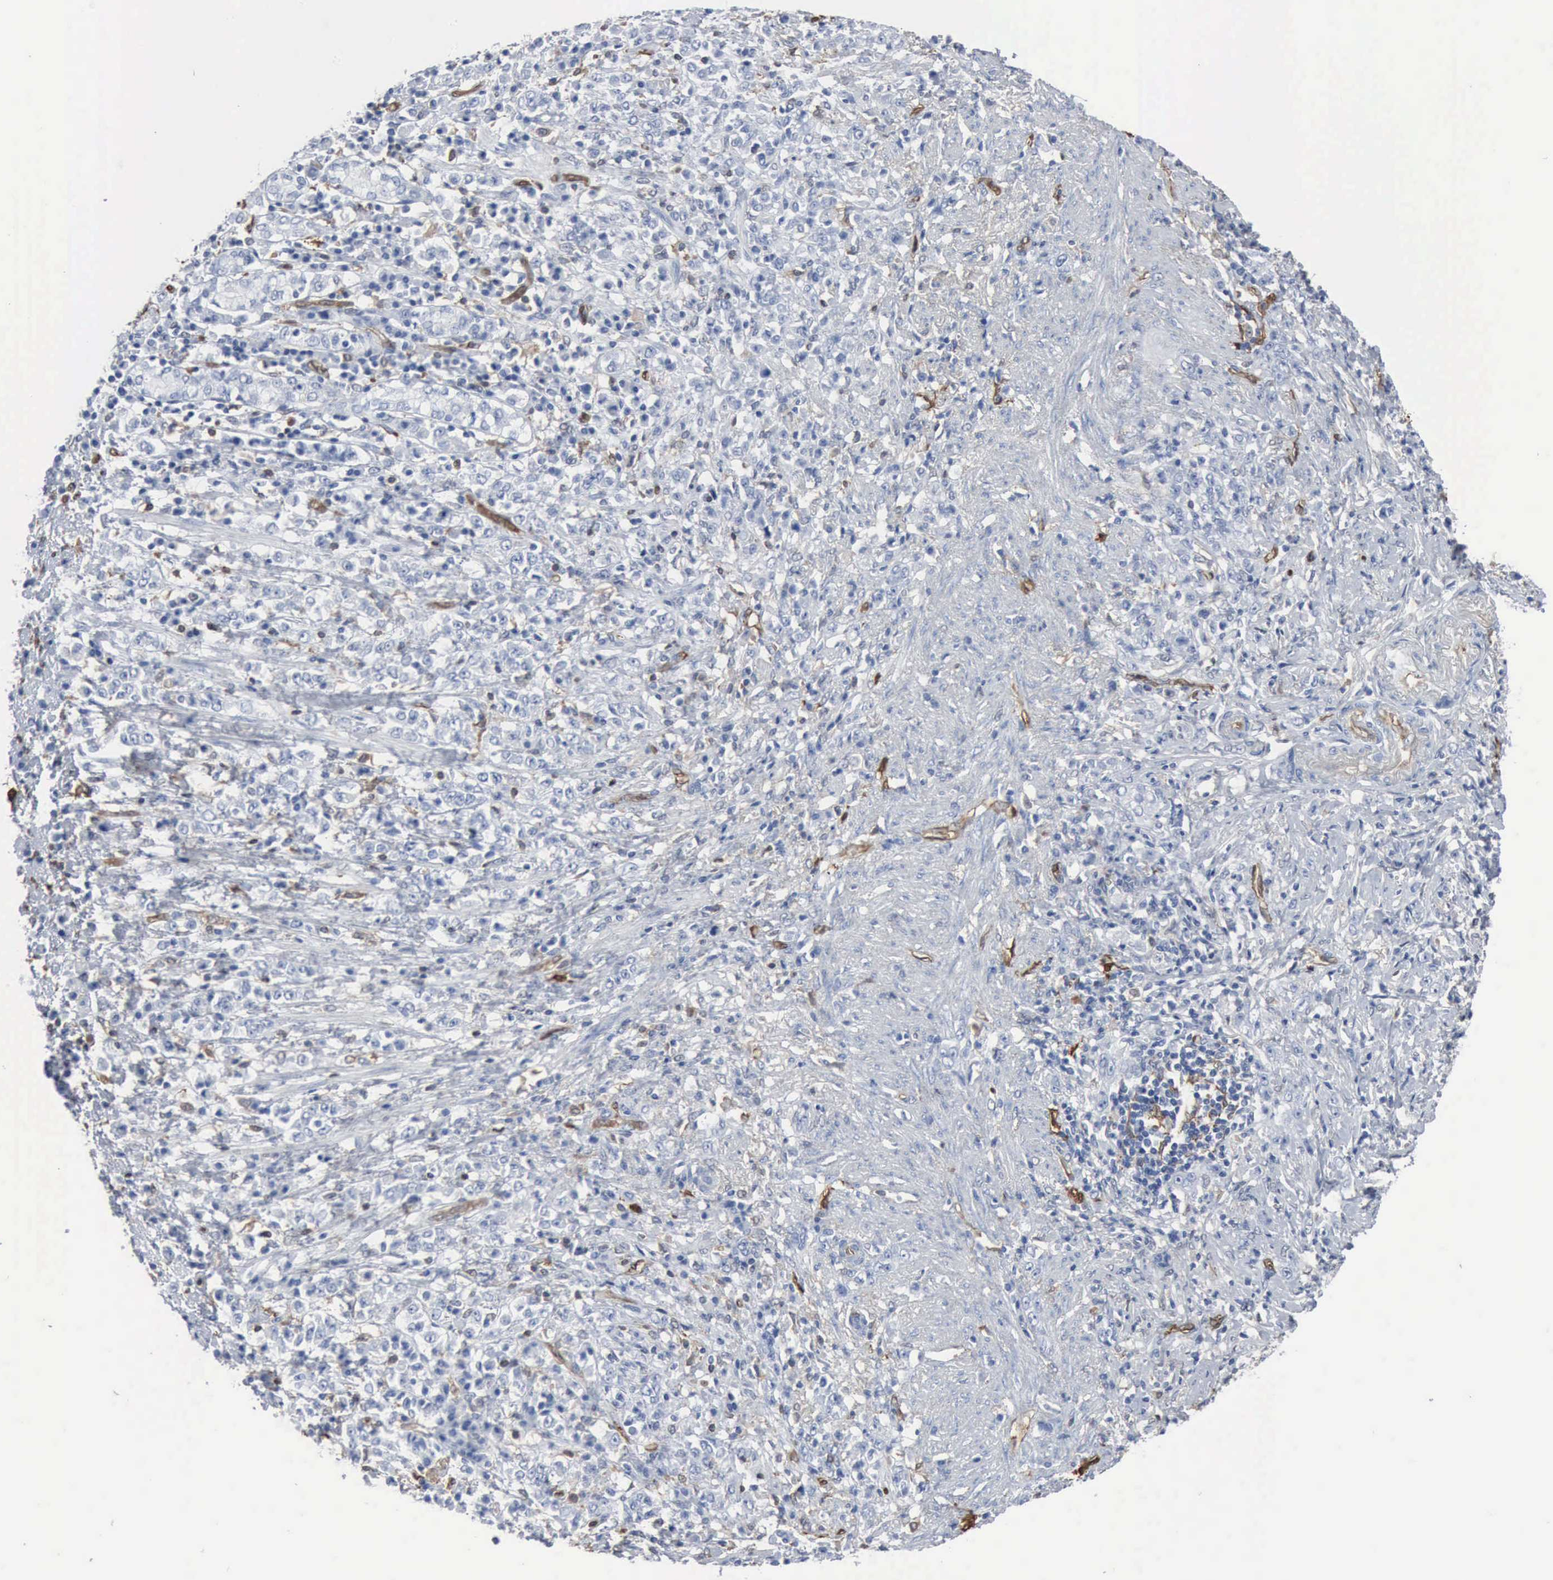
{"staining": {"intensity": "negative", "quantity": "none", "location": "none"}, "tissue": "stomach cancer", "cell_type": "Tumor cells", "image_type": "cancer", "snomed": [{"axis": "morphology", "description": "Adenocarcinoma, NOS"}, {"axis": "topography", "description": "Stomach, lower"}], "caption": "The image exhibits no significant staining in tumor cells of stomach cancer.", "gene": "FSCN1", "patient": {"sex": "male", "age": 88}}